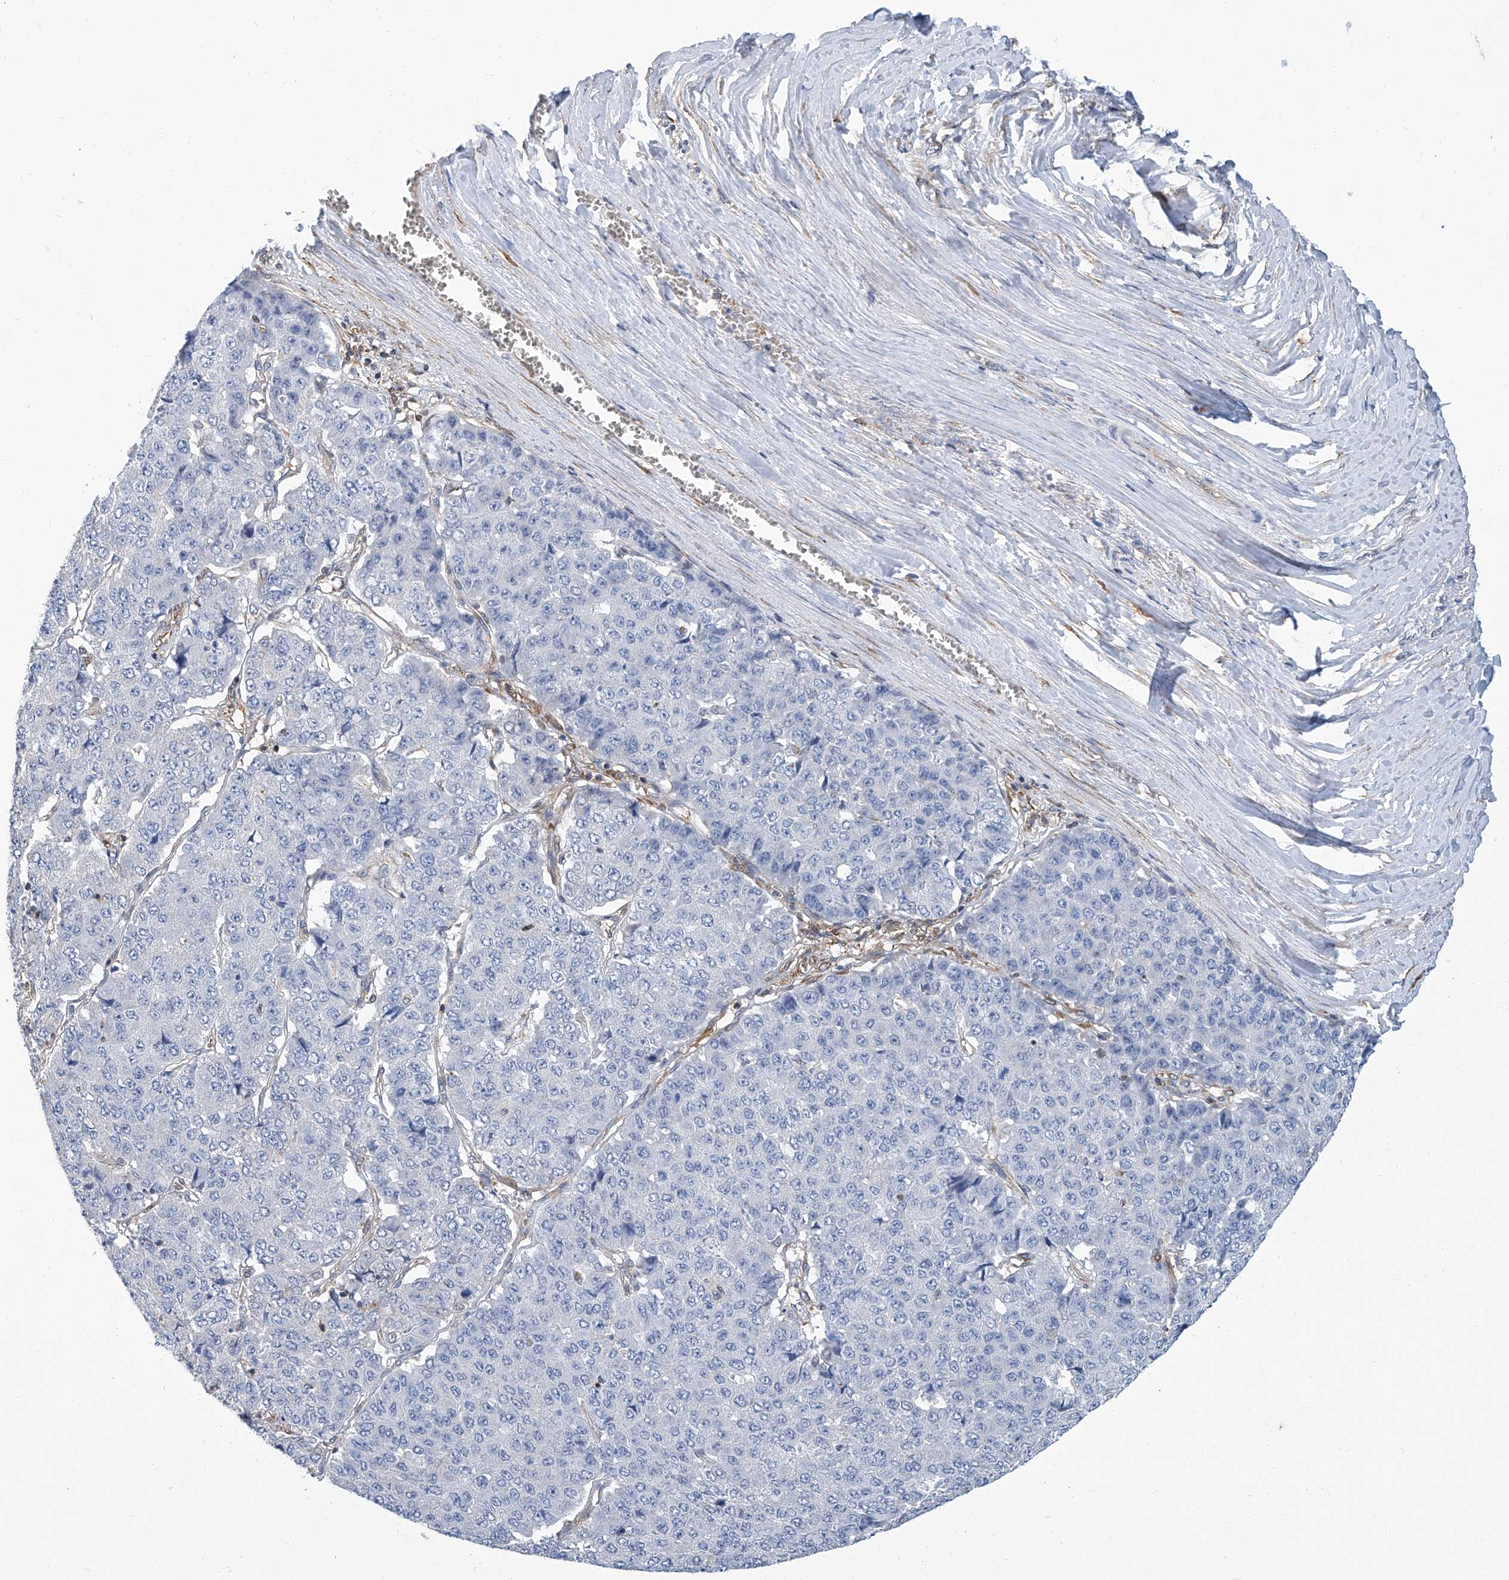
{"staining": {"intensity": "negative", "quantity": "none", "location": "none"}, "tissue": "pancreatic cancer", "cell_type": "Tumor cells", "image_type": "cancer", "snomed": [{"axis": "morphology", "description": "Adenocarcinoma, NOS"}, {"axis": "topography", "description": "Pancreas"}], "caption": "Pancreatic cancer was stained to show a protein in brown. There is no significant staining in tumor cells.", "gene": "PSMB10", "patient": {"sex": "male", "age": 50}}